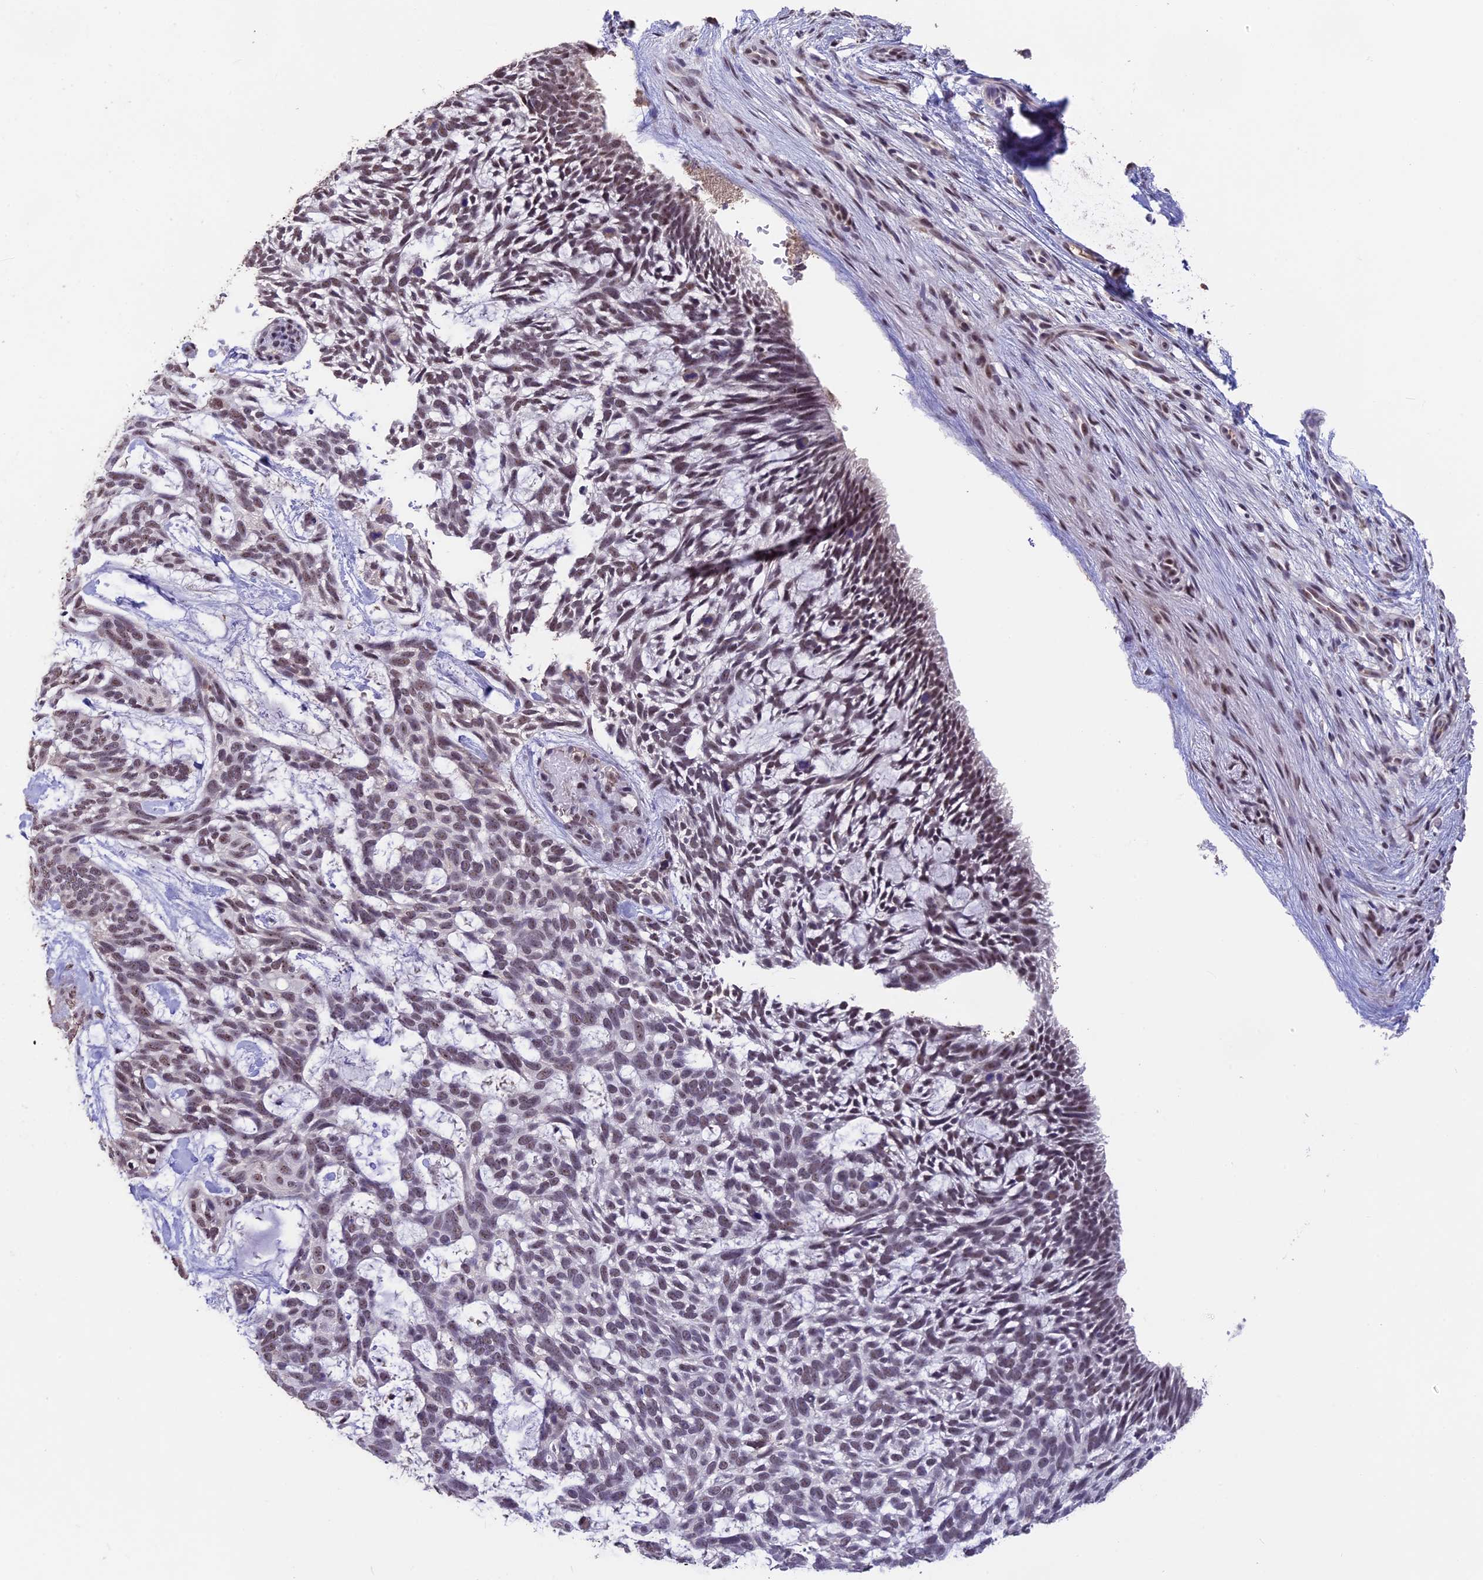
{"staining": {"intensity": "weak", "quantity": "25%-75%", "location": "nuclear"}, "tissue": "skin cancer", "cell_type": "Tumor cells", "image_type": "cancer", "snomed": [{"axis": "morphology", "description": "Basal cell carcinoma"}, {"axis": "topography", "description": "Skin"}], "caption": "This image exhibits skin cancer stained with immunohistochemistry (IHC) to label a protein in brown. The nuclear of tumor cells show weak positivity for the protein. Nuclei are counter-stained blue.", "gene": "SETD2", "patient": {"sex": "male", "age": 88}}